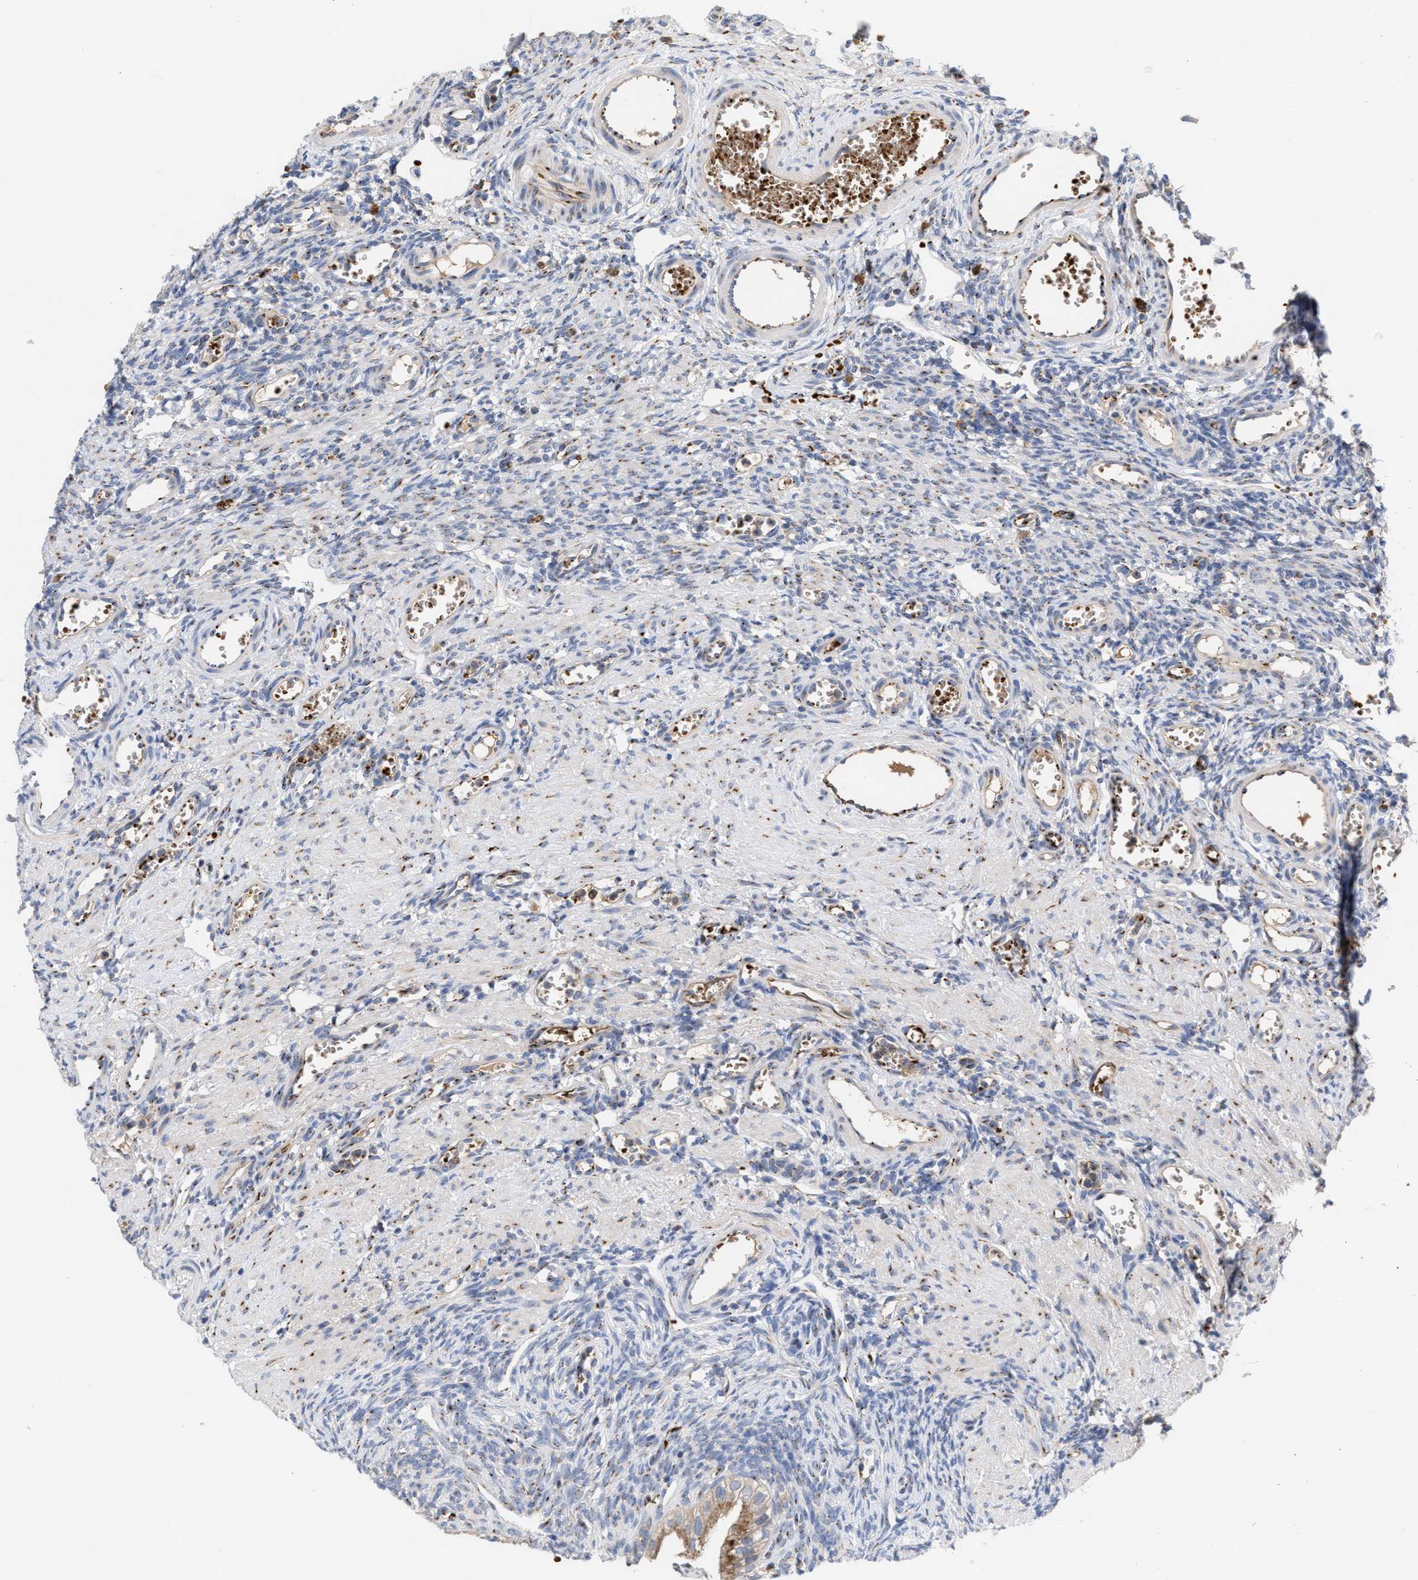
{"staining": {"intensity": "moderate", "quantity": ">75%", "location": "cytoplasmic/membranous"}, "tissue": "ovary", "cell_type": "Follicle cells", "image_type": "normal", "snomed": [{"axis": "morphology", "description": "Normal tissue, NOS"}, {"axis": "topography", "description": "Ovary"}], "caption": "The histopathology image reveals a brown stain indicating the presence of a protein in the cytoplasmic/membranous of follicle cells in ovary. (DAB IHC with brightfield microscopy, high magnification).", "gene": "CCL2", "patient": {"sex": "female", "age": 33}}